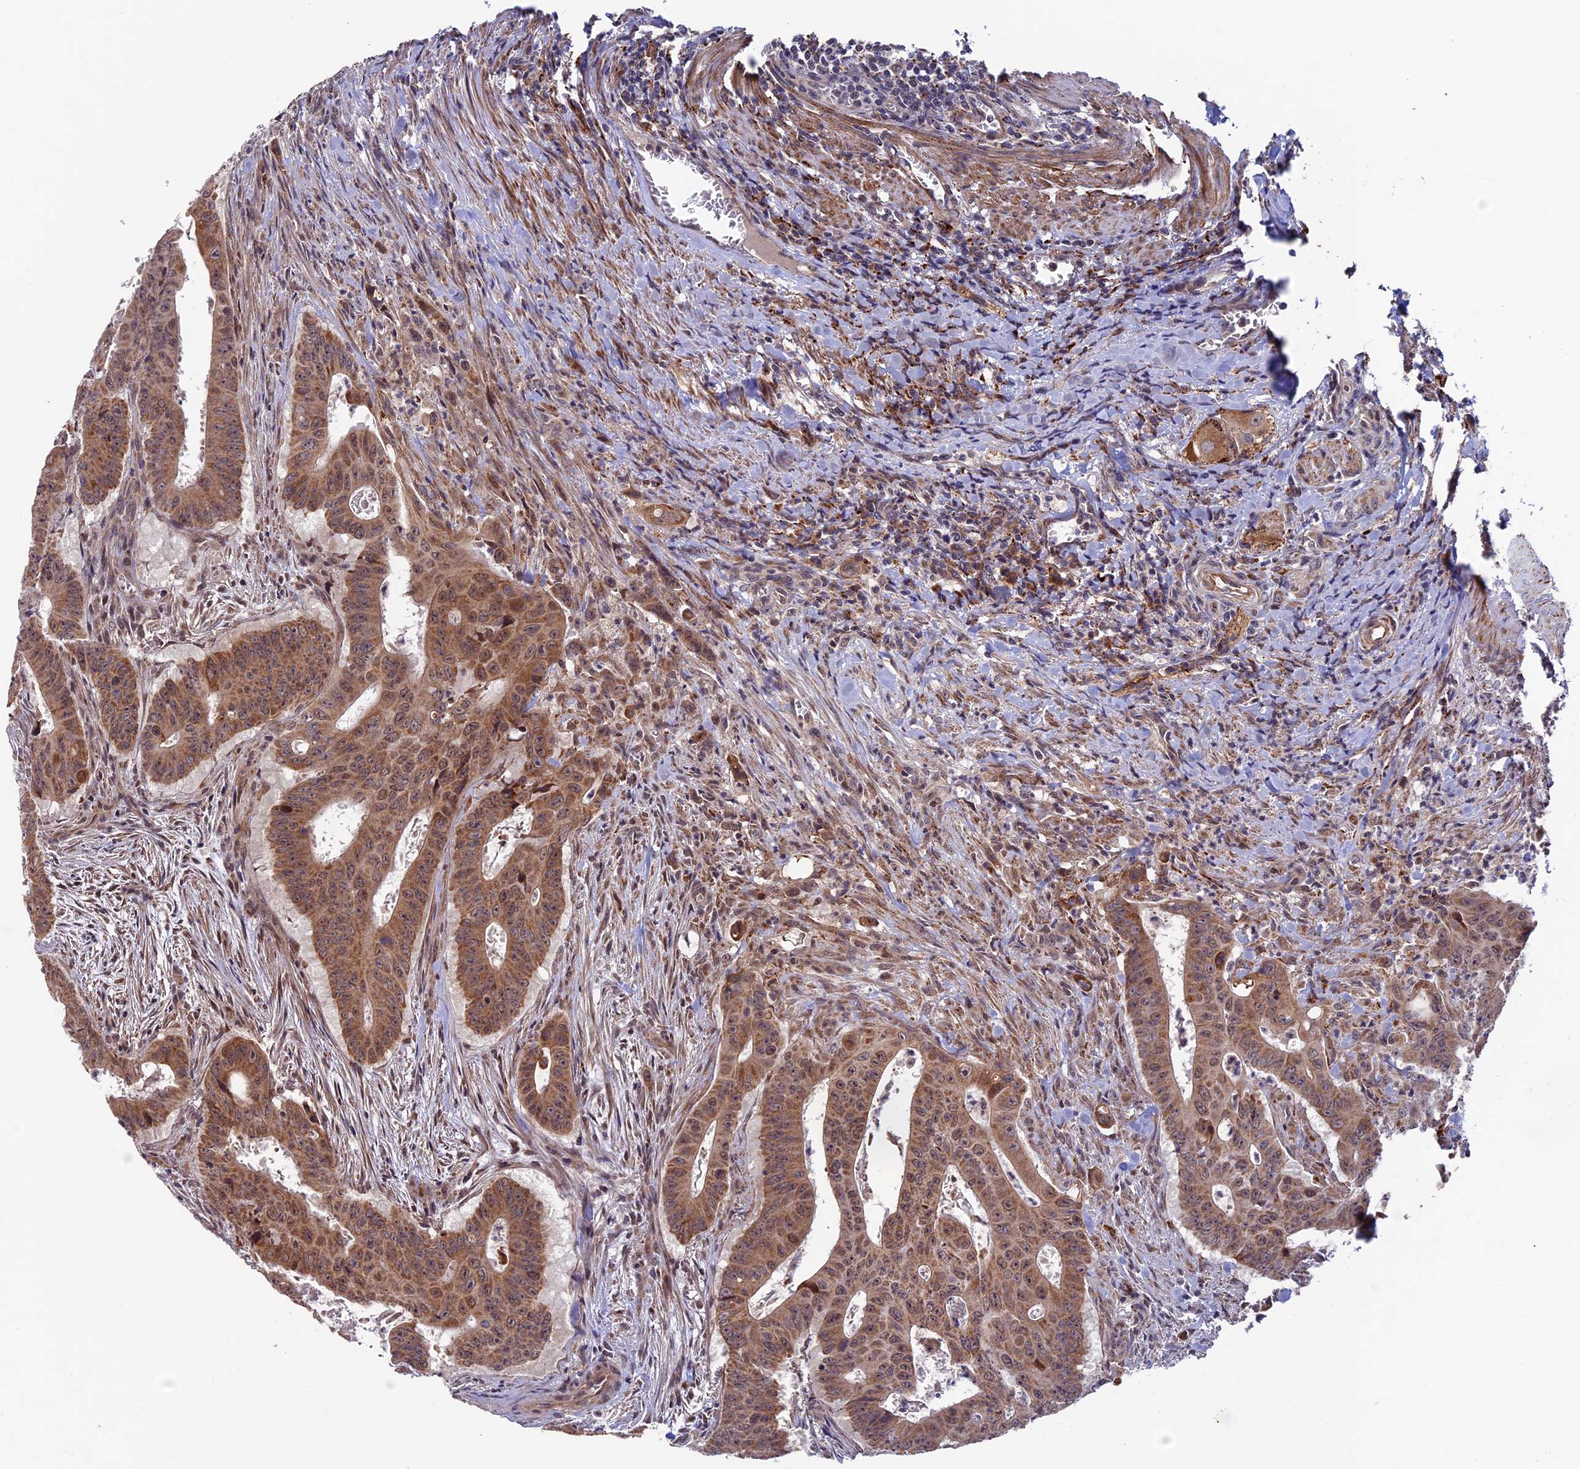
{"staining": {"intensity": "moderate", "quantity": ">75%", "location": "cytoplasmic/membranous"}, "tissue": "colorectal cancer", "cell_type": "Tumor cells", "image_type": "cancer", "snomed": [{"axis": "morphology", "description": "Adenocarcinoma, NOS"}, {"axis": "topography", "description": "Rectum"}], "caption": "An immunohistochemistry photomicrograph of tumor tissue is shown. Protein staining in brown highlights moderate cytoplasmic/membranous positivity in colorectal adenocarcinoma within tumor cells.", "gene": "RNF17", "patient": {"sex": "female", "age": 75}}